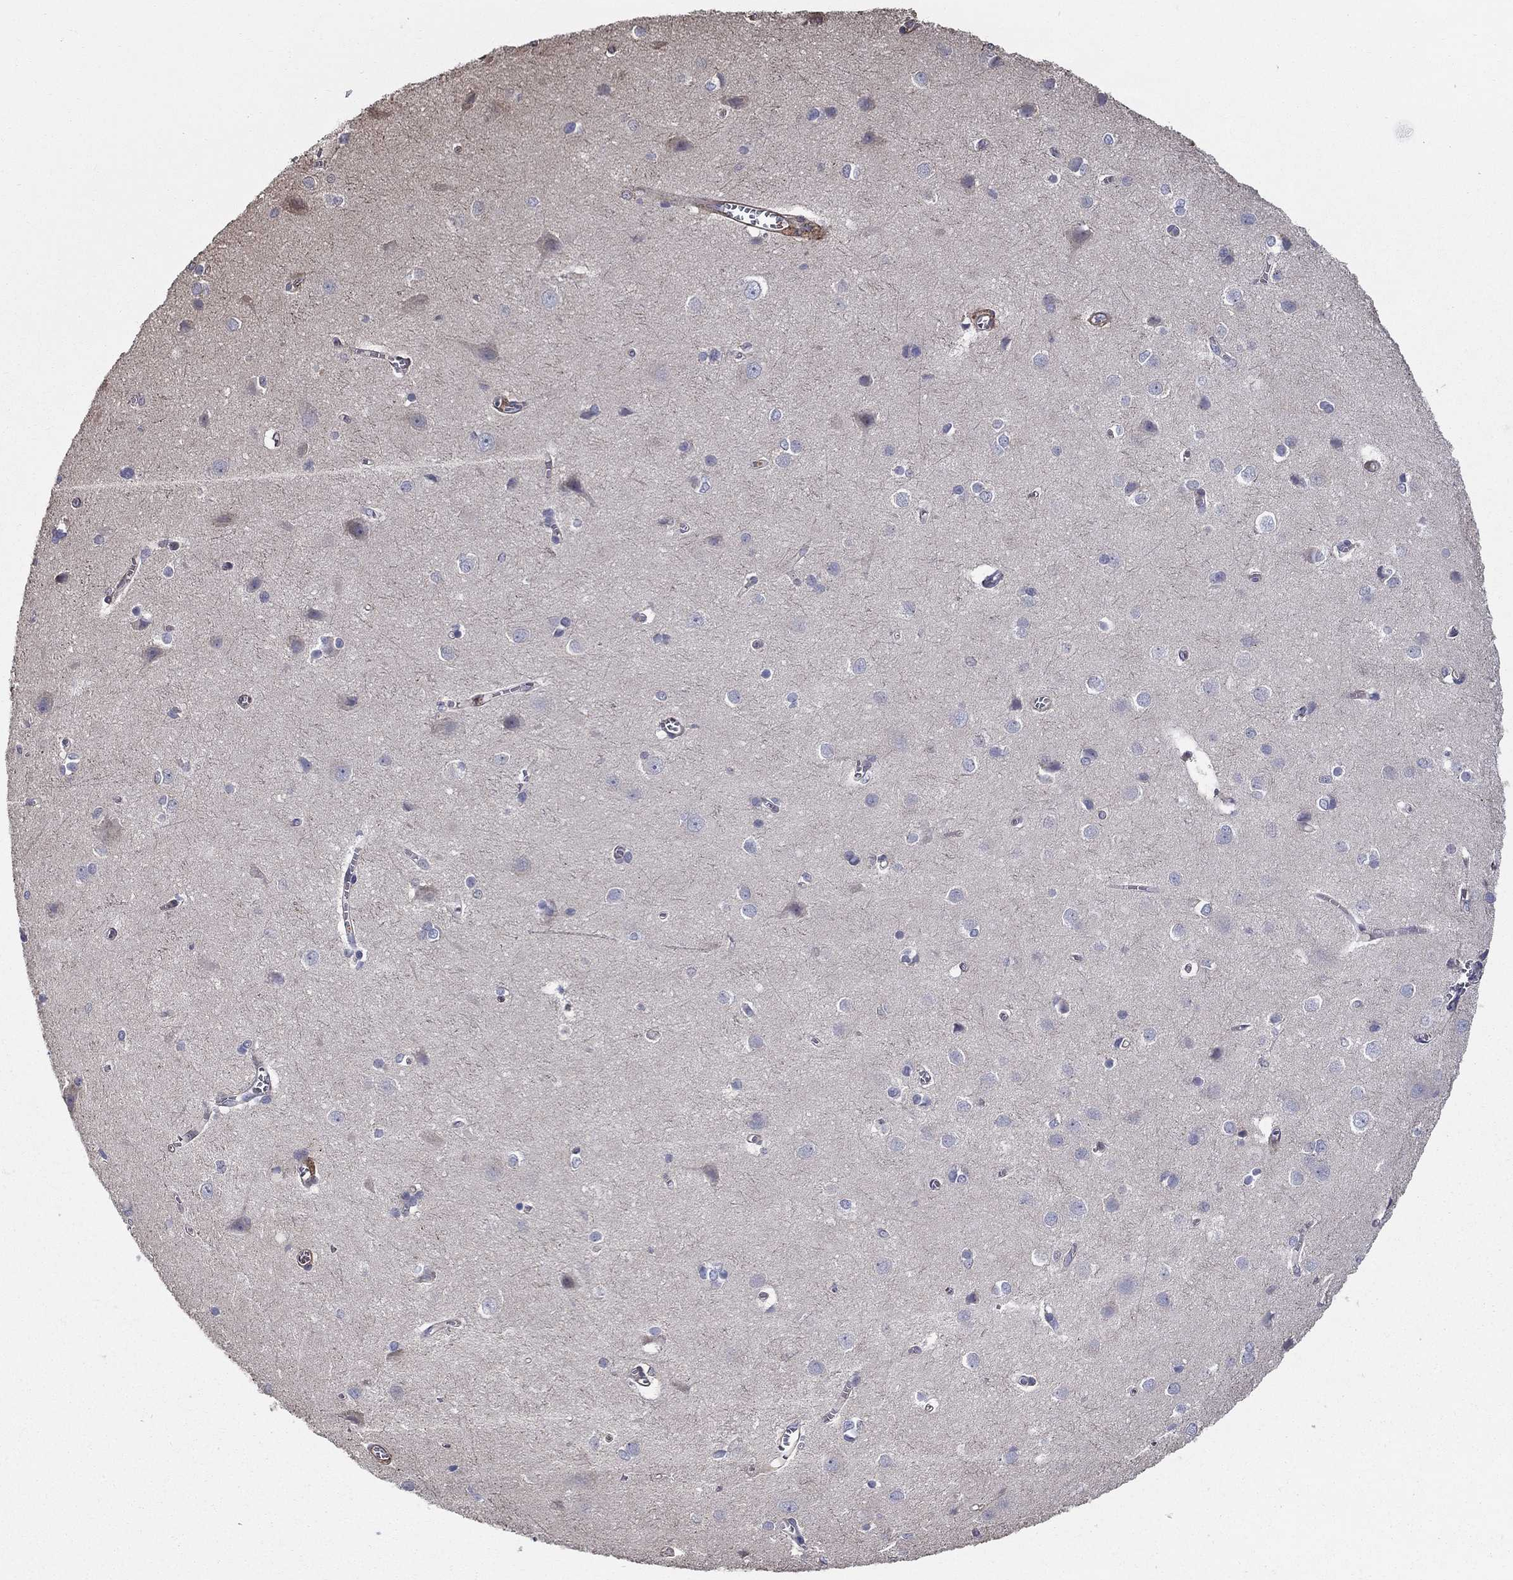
{"staining": {"intensity": "strong", "quantity": "25%-75%", "location": "cytoplasmic/membranous"}, "tissue": "cerebral cortex", "cell_type": "Endothelial cells", "image_type": "normal", "snomed": [{"axis": "morphology", "description": "Normal tissue, NOS"}, {"axis": "topography", "description": "Cerebral cortex"}], "caption": "IHC staining of normal cerebral cortex, which demonstrates high levels of strong cytoplasmic/membranous positivity in approximately 25%-75% of endothelial cells indicating strong cytoplasmic/membranous protein expression. The staining was performed using DAB (3,3'-diaminobenzidine) (brown) for protein detection and nuclei were counterstained in hematoxylin (blue).", "gene": "NPHP1", "patient": {"sex": "male", "age": 37}}